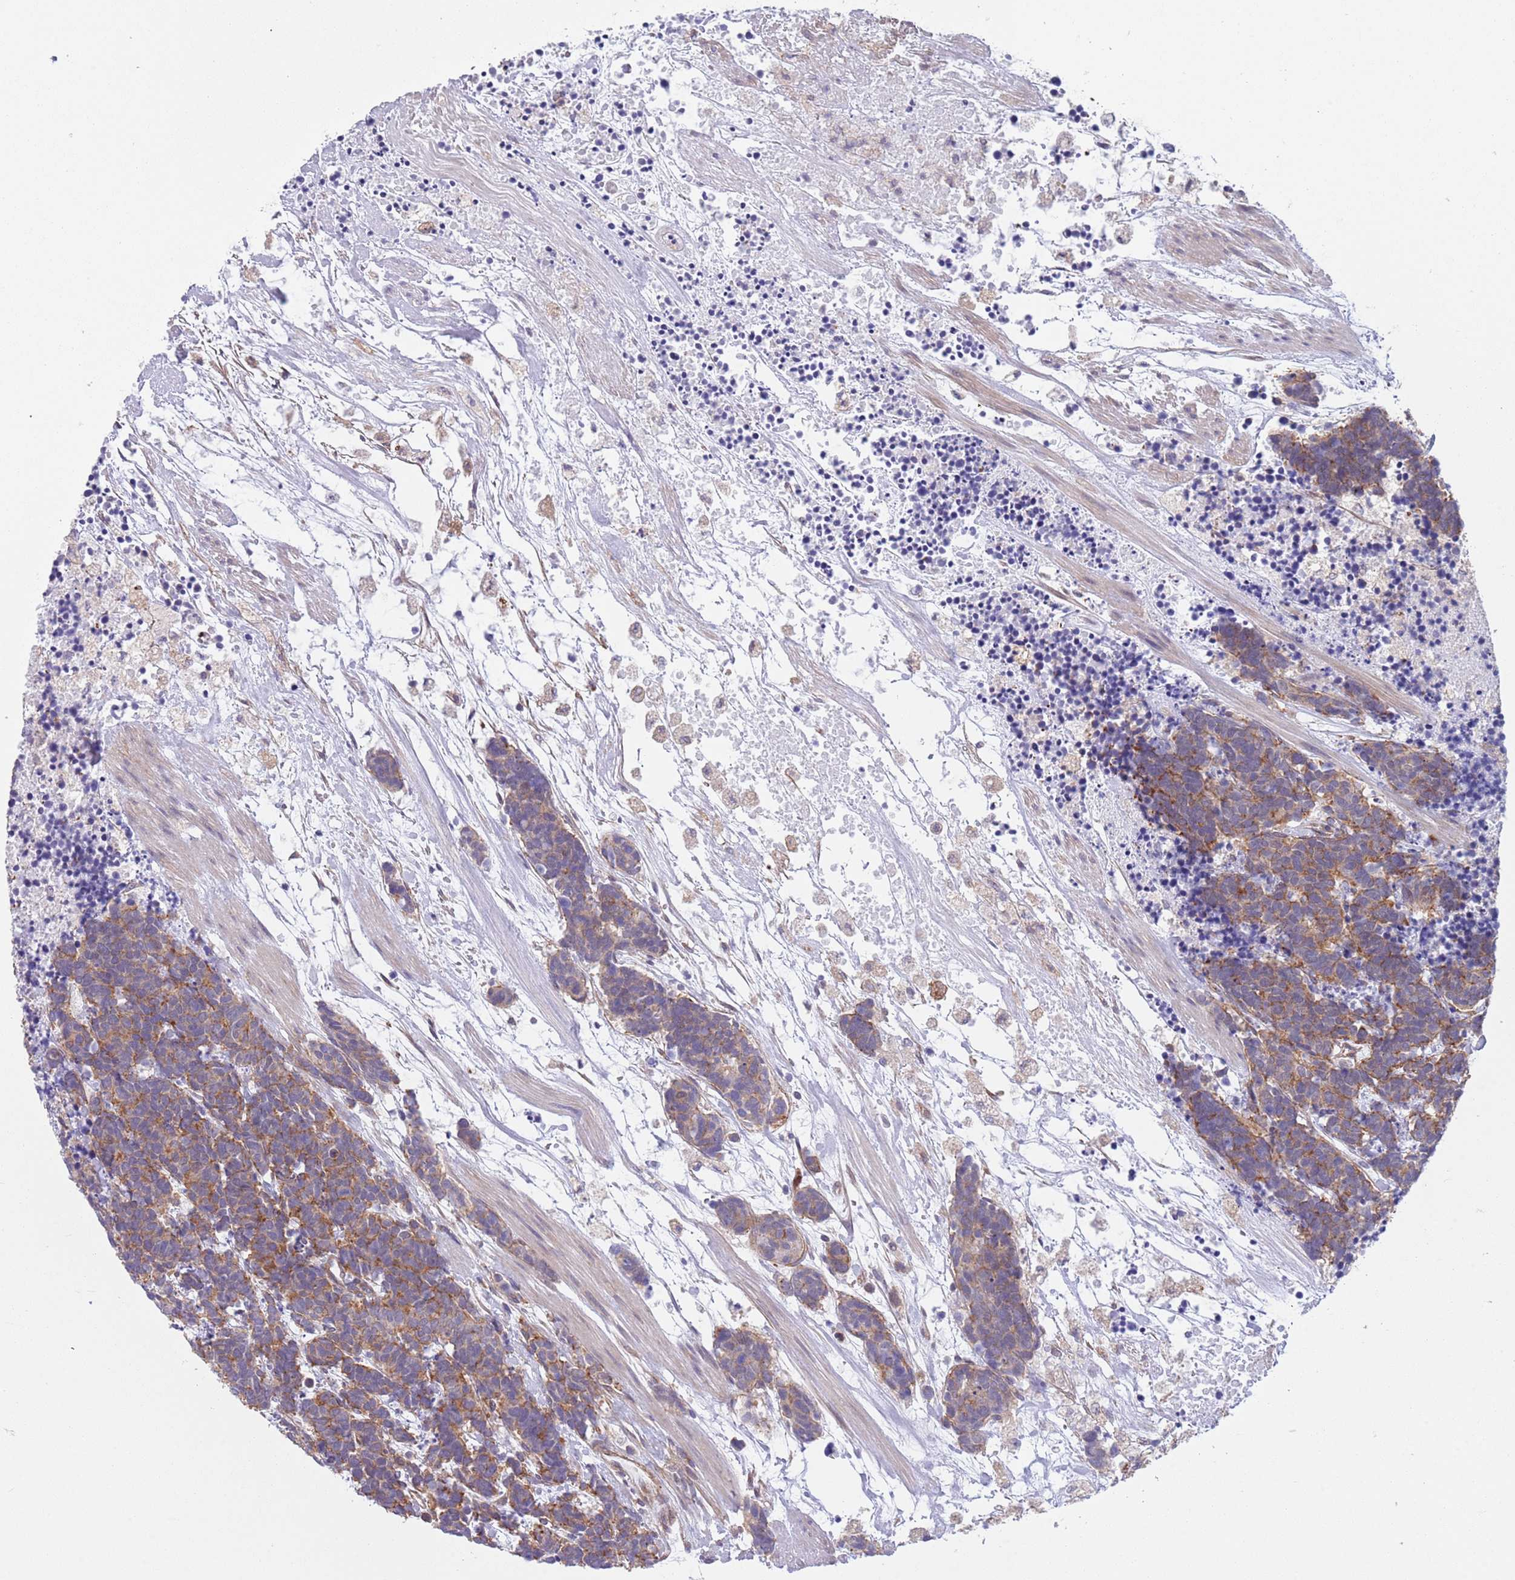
{"staining": {"intensity": "moderate", "quantity": ">75%", "location": "cytoplasmic/membranous"}, "tissue": "carcinoid", "cell_type": "Tumor cells", "image_type": "cancer", "snomed": [{"axis": "morphology", "description": "Carcinoma, NOS"}, {"axis": "morphology", "description": "Carcinoid, malignant, NOS"}, {"axis": "topography", "description": "Prostate"}], "caption": "This image reveals carcinoma stained with immunohistochemistry (IHC) to label a protein in brown. The cytoplasmic/membranous of tumor cells show moderate positivity for the protein. Nuclei are counter-stained blue.", "gene": "CREBZF", "patient": {"sex": "male", "age": 57}}